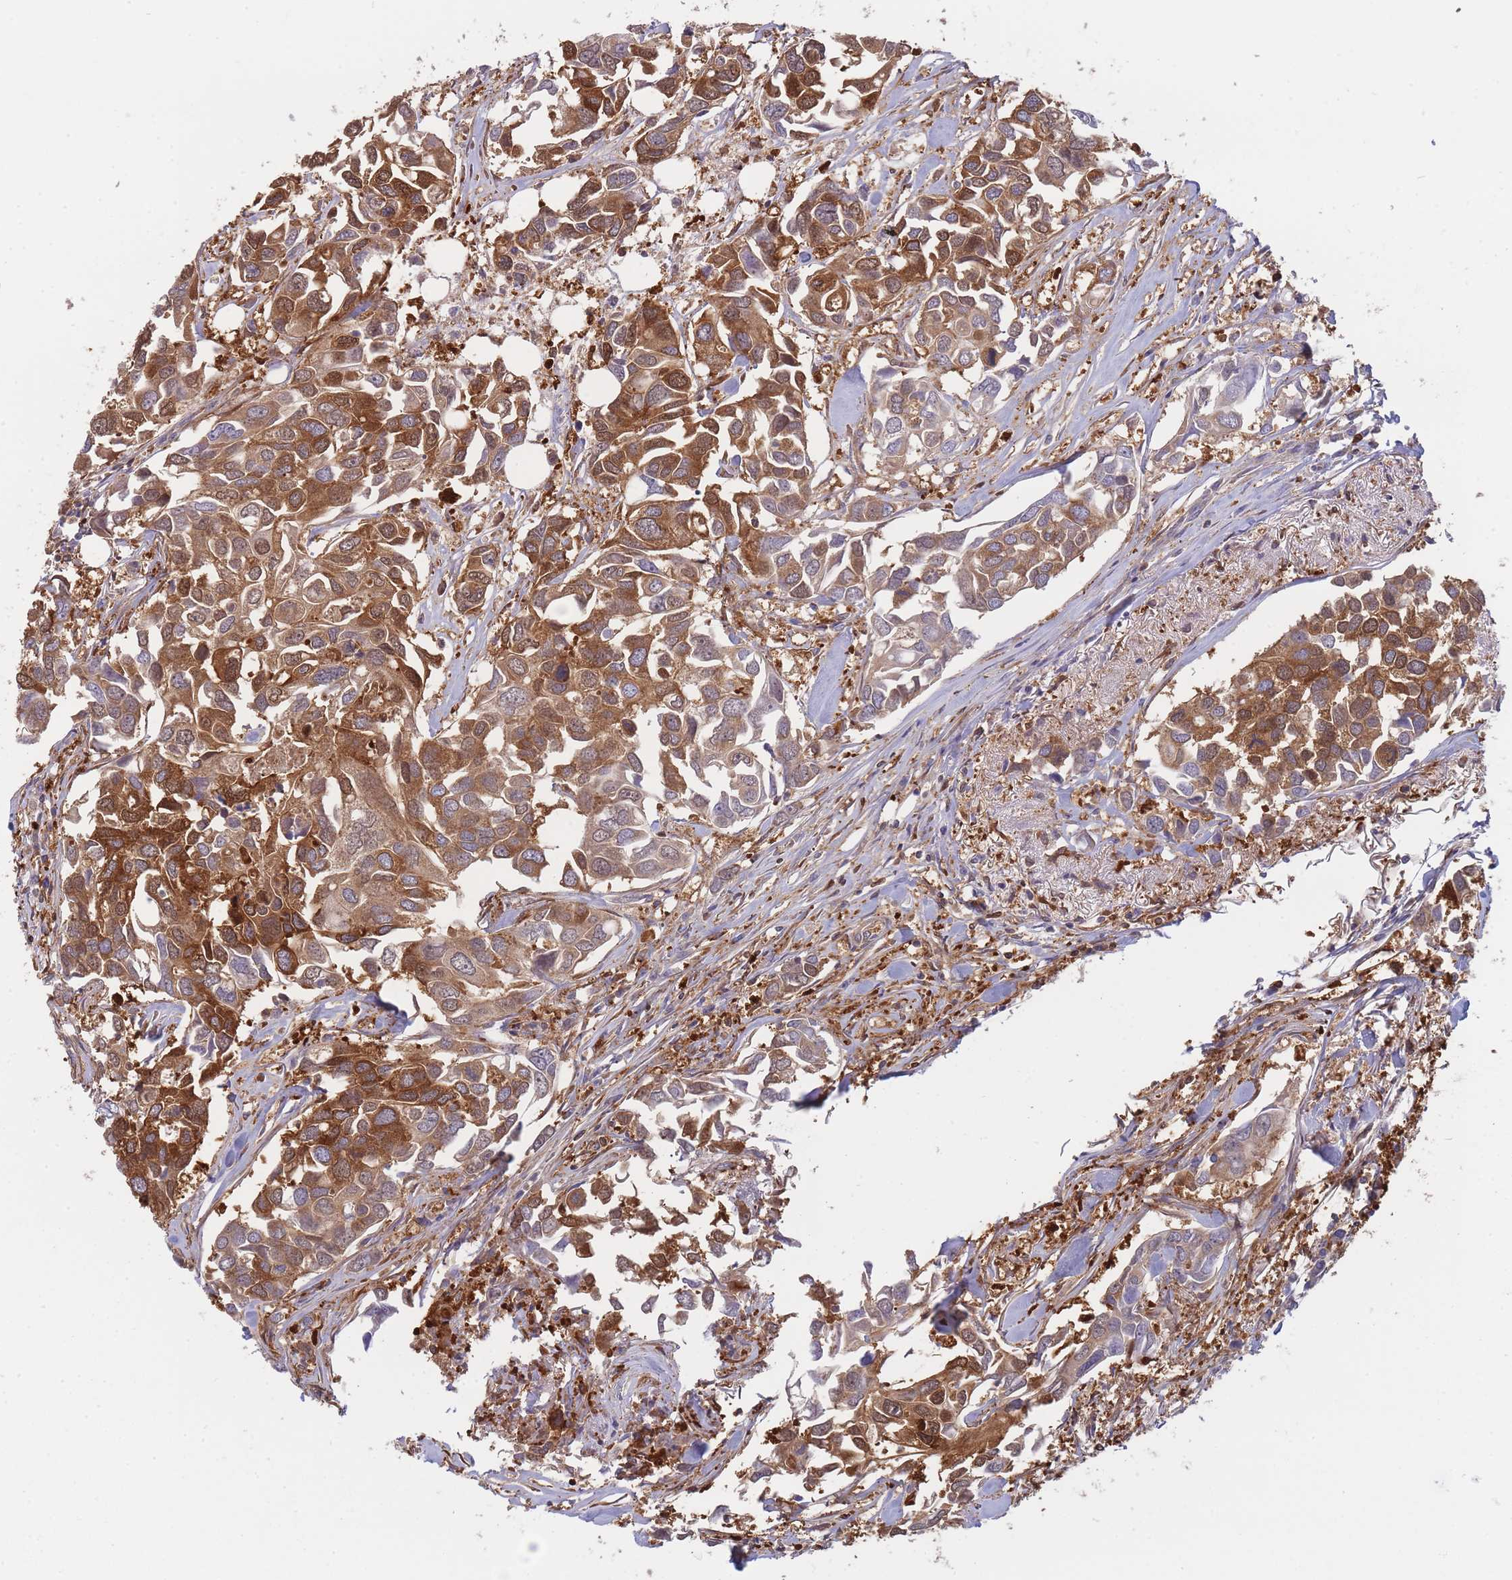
{"staining": {"intensity": "moderate", "quantity": ">75%", "location": "cytoplasmic/membranous"}, "tissue": "breast cancer", "cell_type": "Tumor cells", "image_type": "cancer", "snomed": [{"axis": "morphology", "description": "Duct carcinoma"}, {"axis": "topography", "description": "Breast"}], "caption": "IHC (DAB (3,3'-diaminobenzidine)) staining of human intraductal carcinoma (breast) displays moderate cytoplasmic/membranous protein expression in about >75% of tumor cells.", "gene": "SLC4A9", "patient": {"sex": "female", "age": 83}}